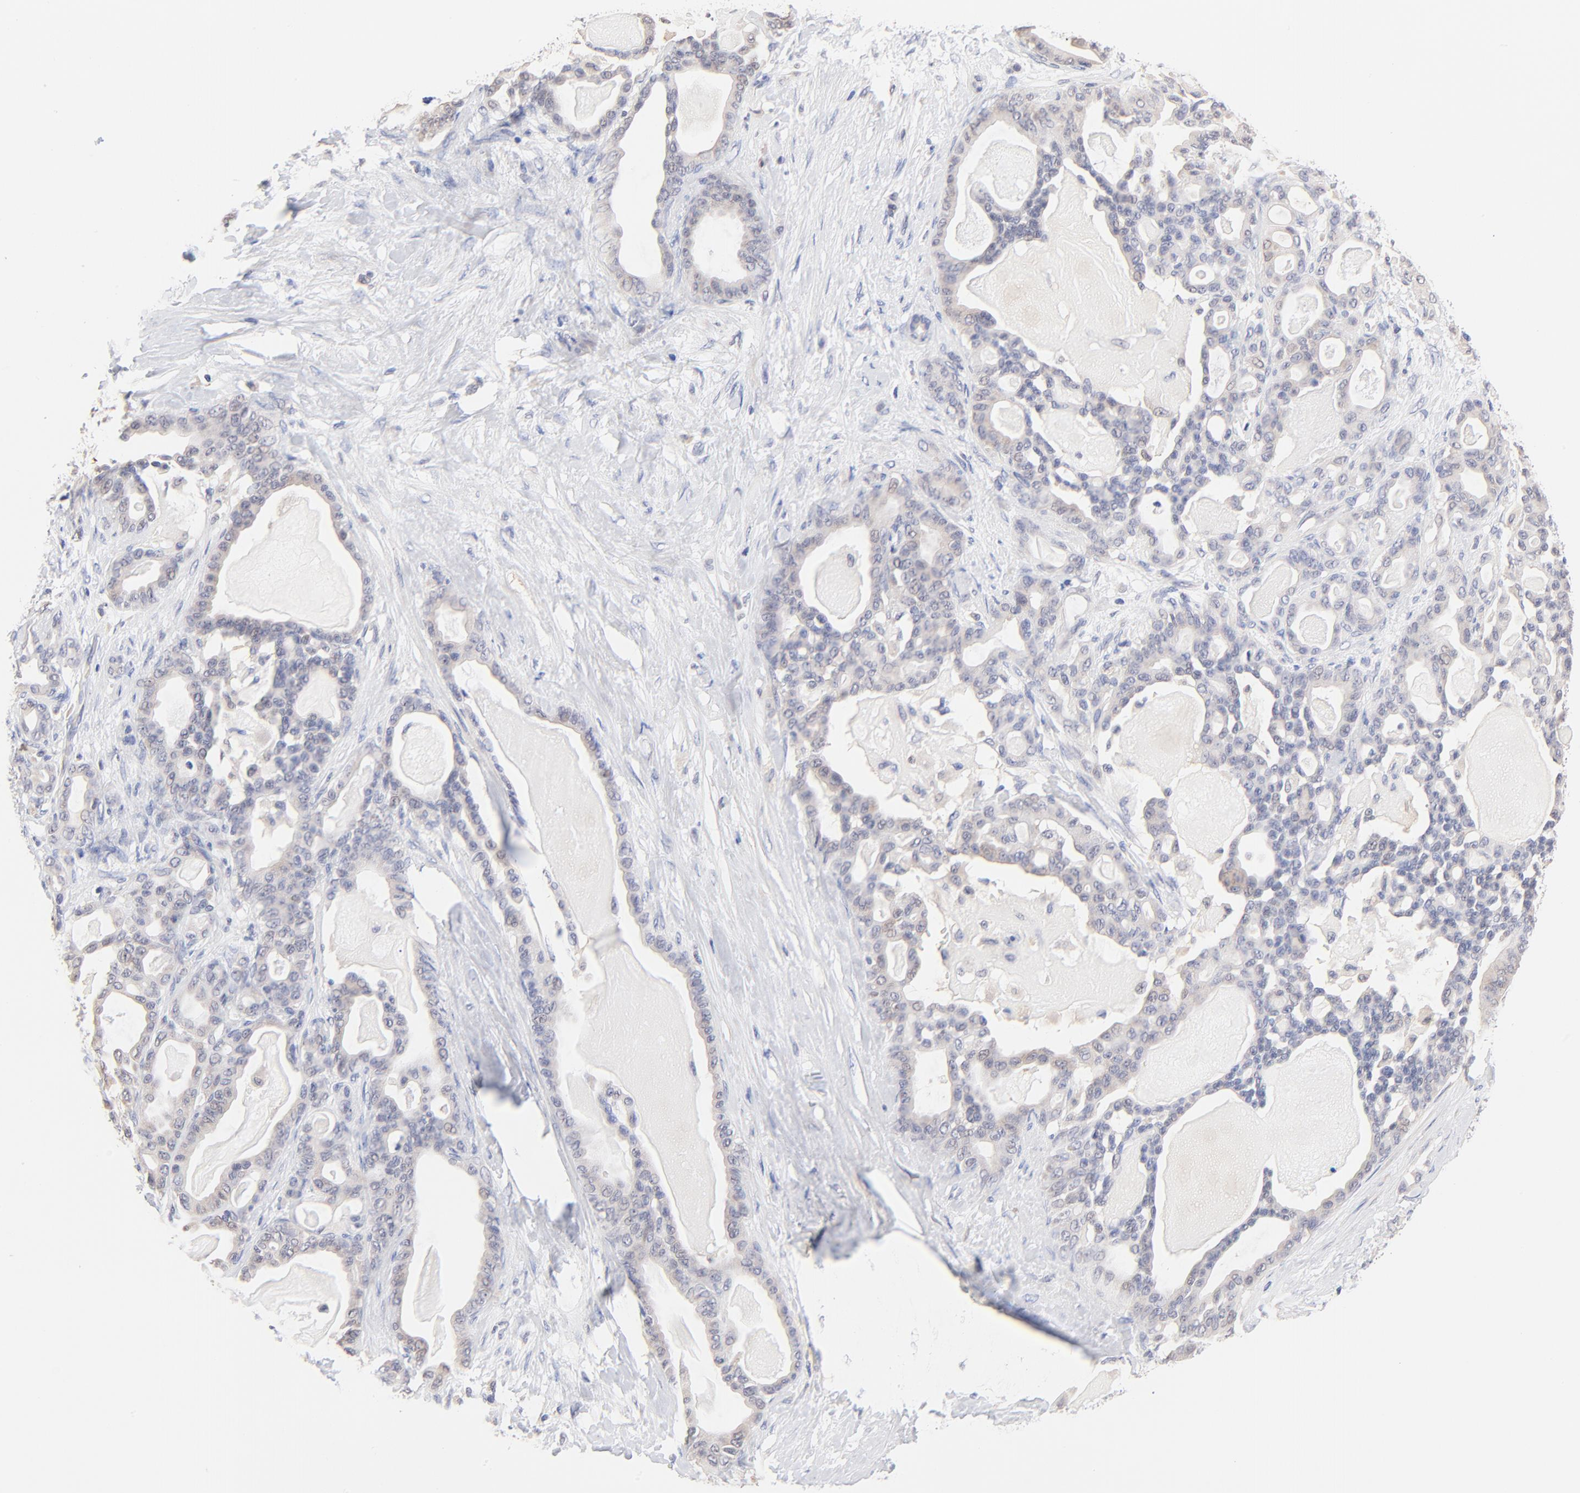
{"staining": {"intensity": "weak", "quantity": "<25%", "location": "cytoplasmic/membranous"}, "tissue": "pancreatic cancer", "cell_type": "Tumor cells", "image_type": "cancer", "snomed": [{"axis": "morphology", "description": "Adenocarcinoma, NOS"}, {"axis": "topography", "description": "Pancreas"}], "caption": "Pancreatic cancer stained for a protein using immunohistochemistry displays no staining tumor cells.", "gene": "TWNK", "patient": {"sex": "male", "age": 63}}